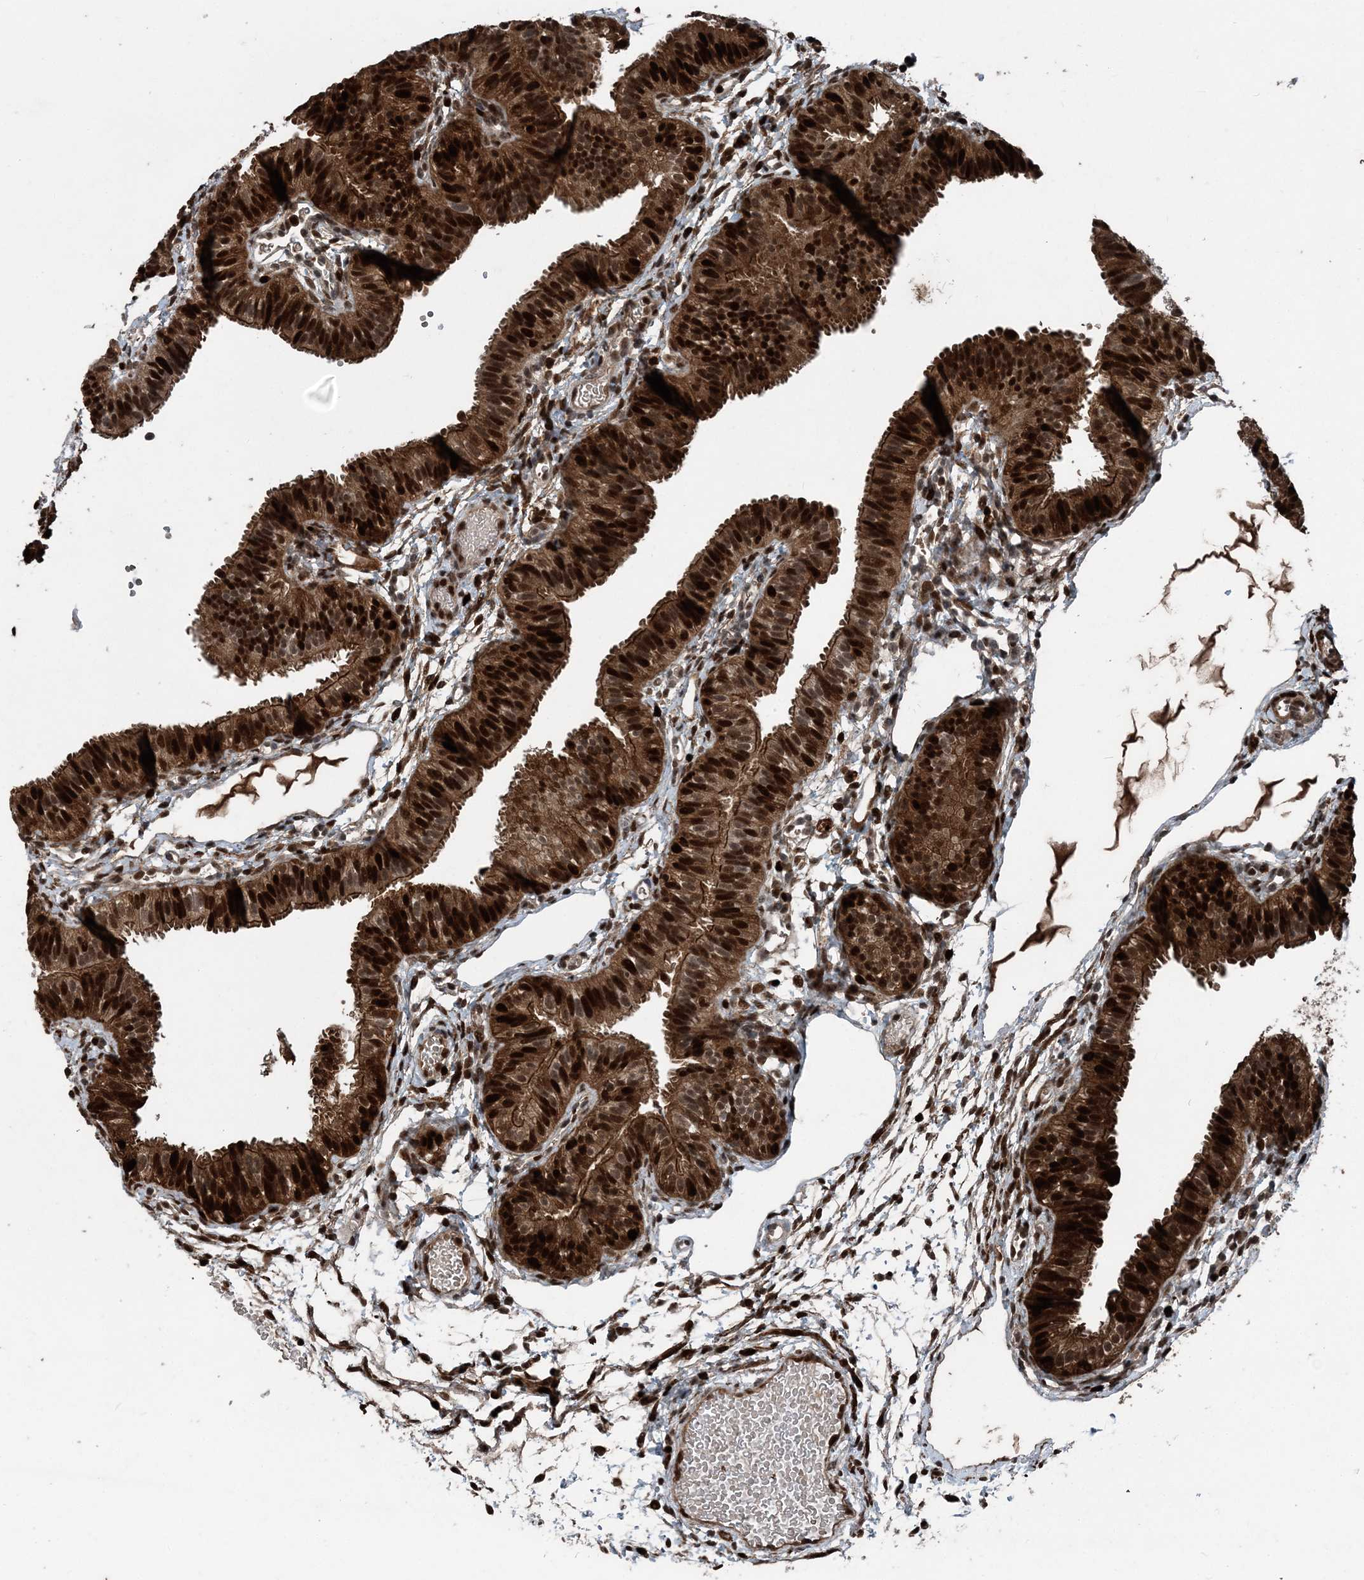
{"staining": {"intensity": "strong", "quantity": "25%-75%", "location": "cytoplasmic/membranous,nuclear"}, "tissue": "fallopian tube", "cell_type": "Glandular cells", "image_type": "normal", "snomed": [{"axis": "morphology", "description": "Normal tissue, NOS"}, {"axis": "topography", "description": "Fallopian tube"}], "caption": "Protein expression analysis of normal fallopian tube demonstrates strong cytoplasmic/membranous,nuclear expression in approximately 25%-75% of glandular cells. The protein of interest is stained brown, and the nuclei are stained in blue (DAB (3,3'-diaminobenzidine) IHC with brightfield microscopy, high magnification).", "gene": "CFL1", "patient": {"sex": "female", "age": 35}}